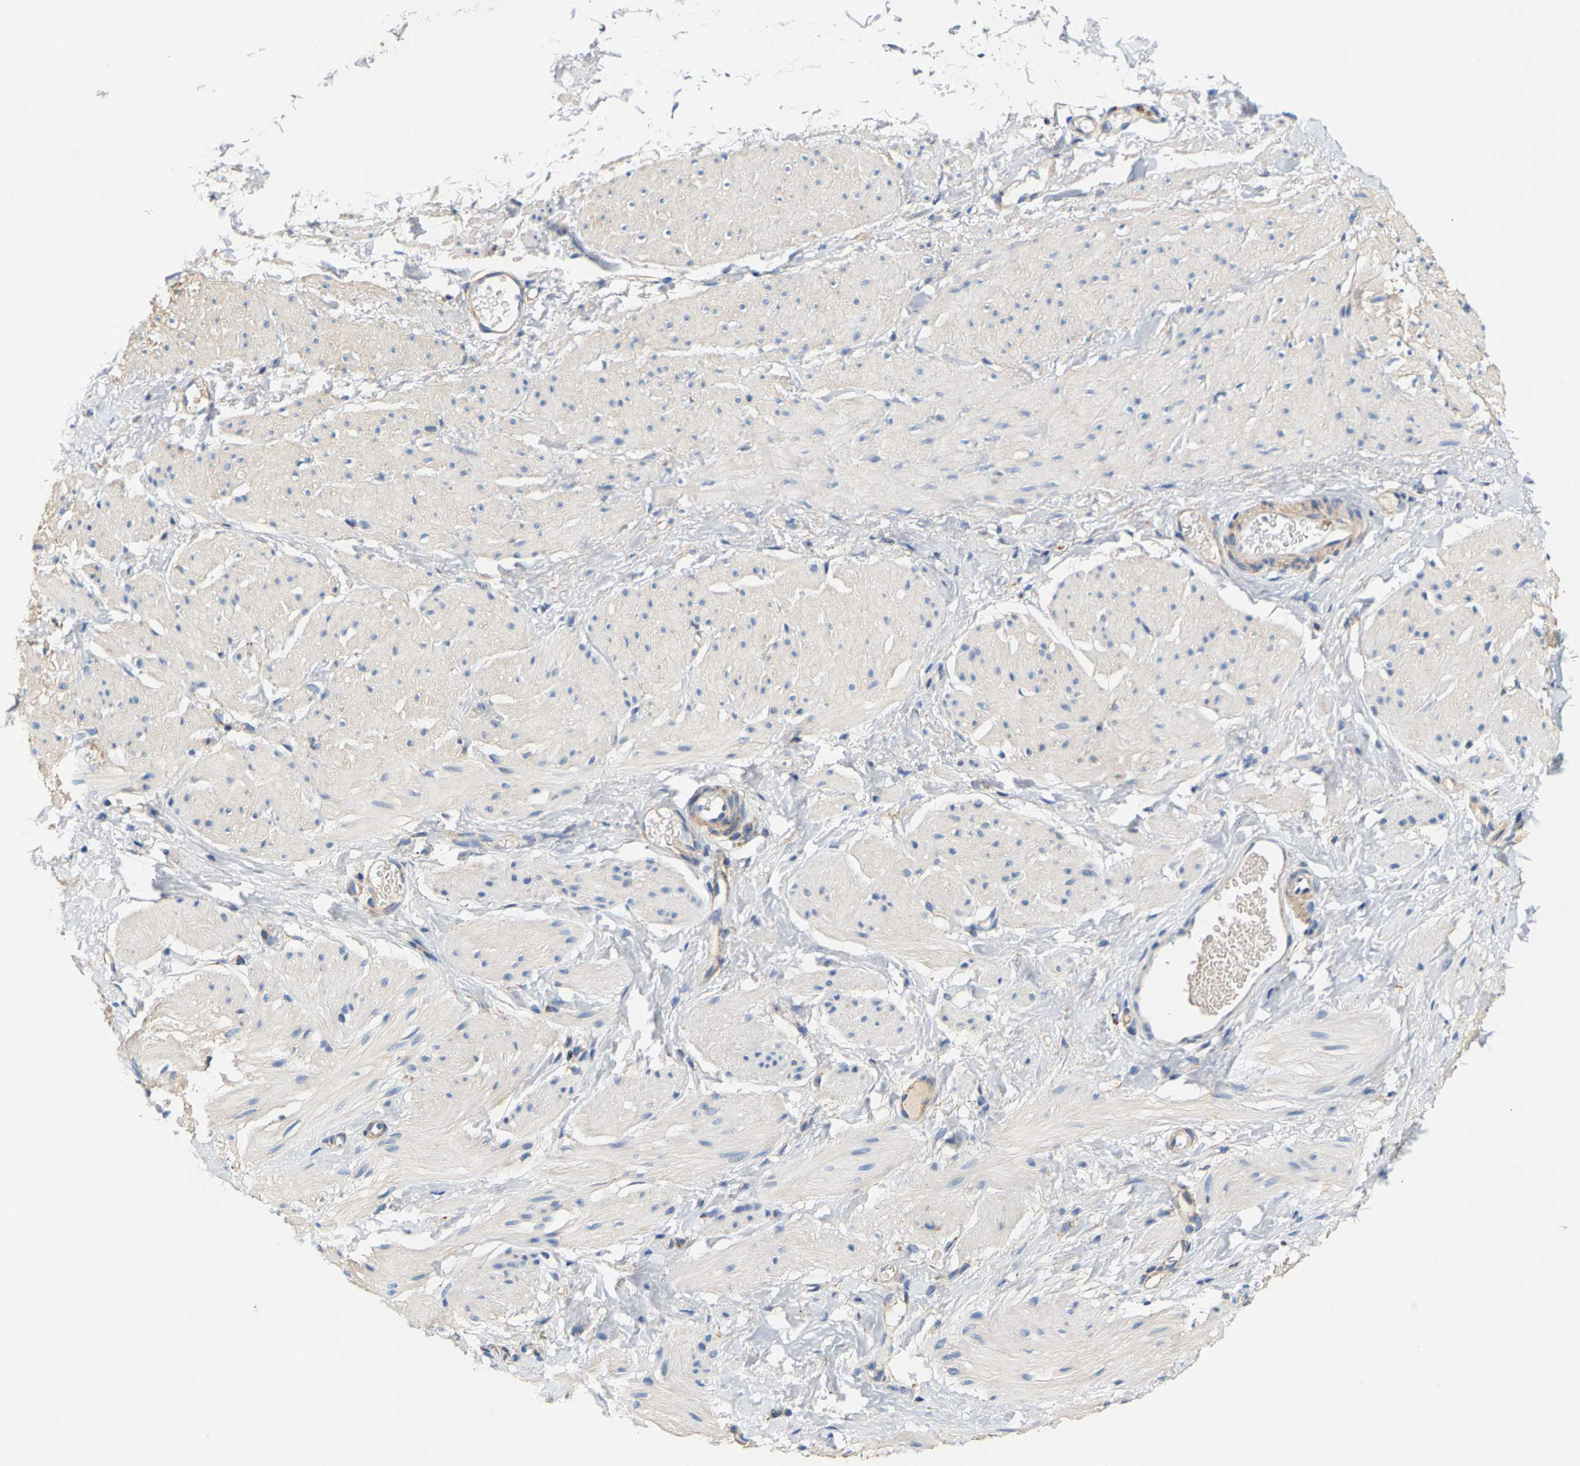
{"staining": {"intensity": "negative", "quantity": "none", "location": "none"}, "tissue": "smooth muscle", "cell_type": "Smooth muscle cells", "image_type": "normal", "snomed": [{"axis": "morphology", "description": "Normal tissue, NOS"}, {"axis": "topography", "description": "Smooth muscle"}], "caption": "Smooth muscle cells are negative for brown protein staining in normal smooth muscle.", "gene": "SHMT2", "patient": {"sex": "male", "age": 16}}